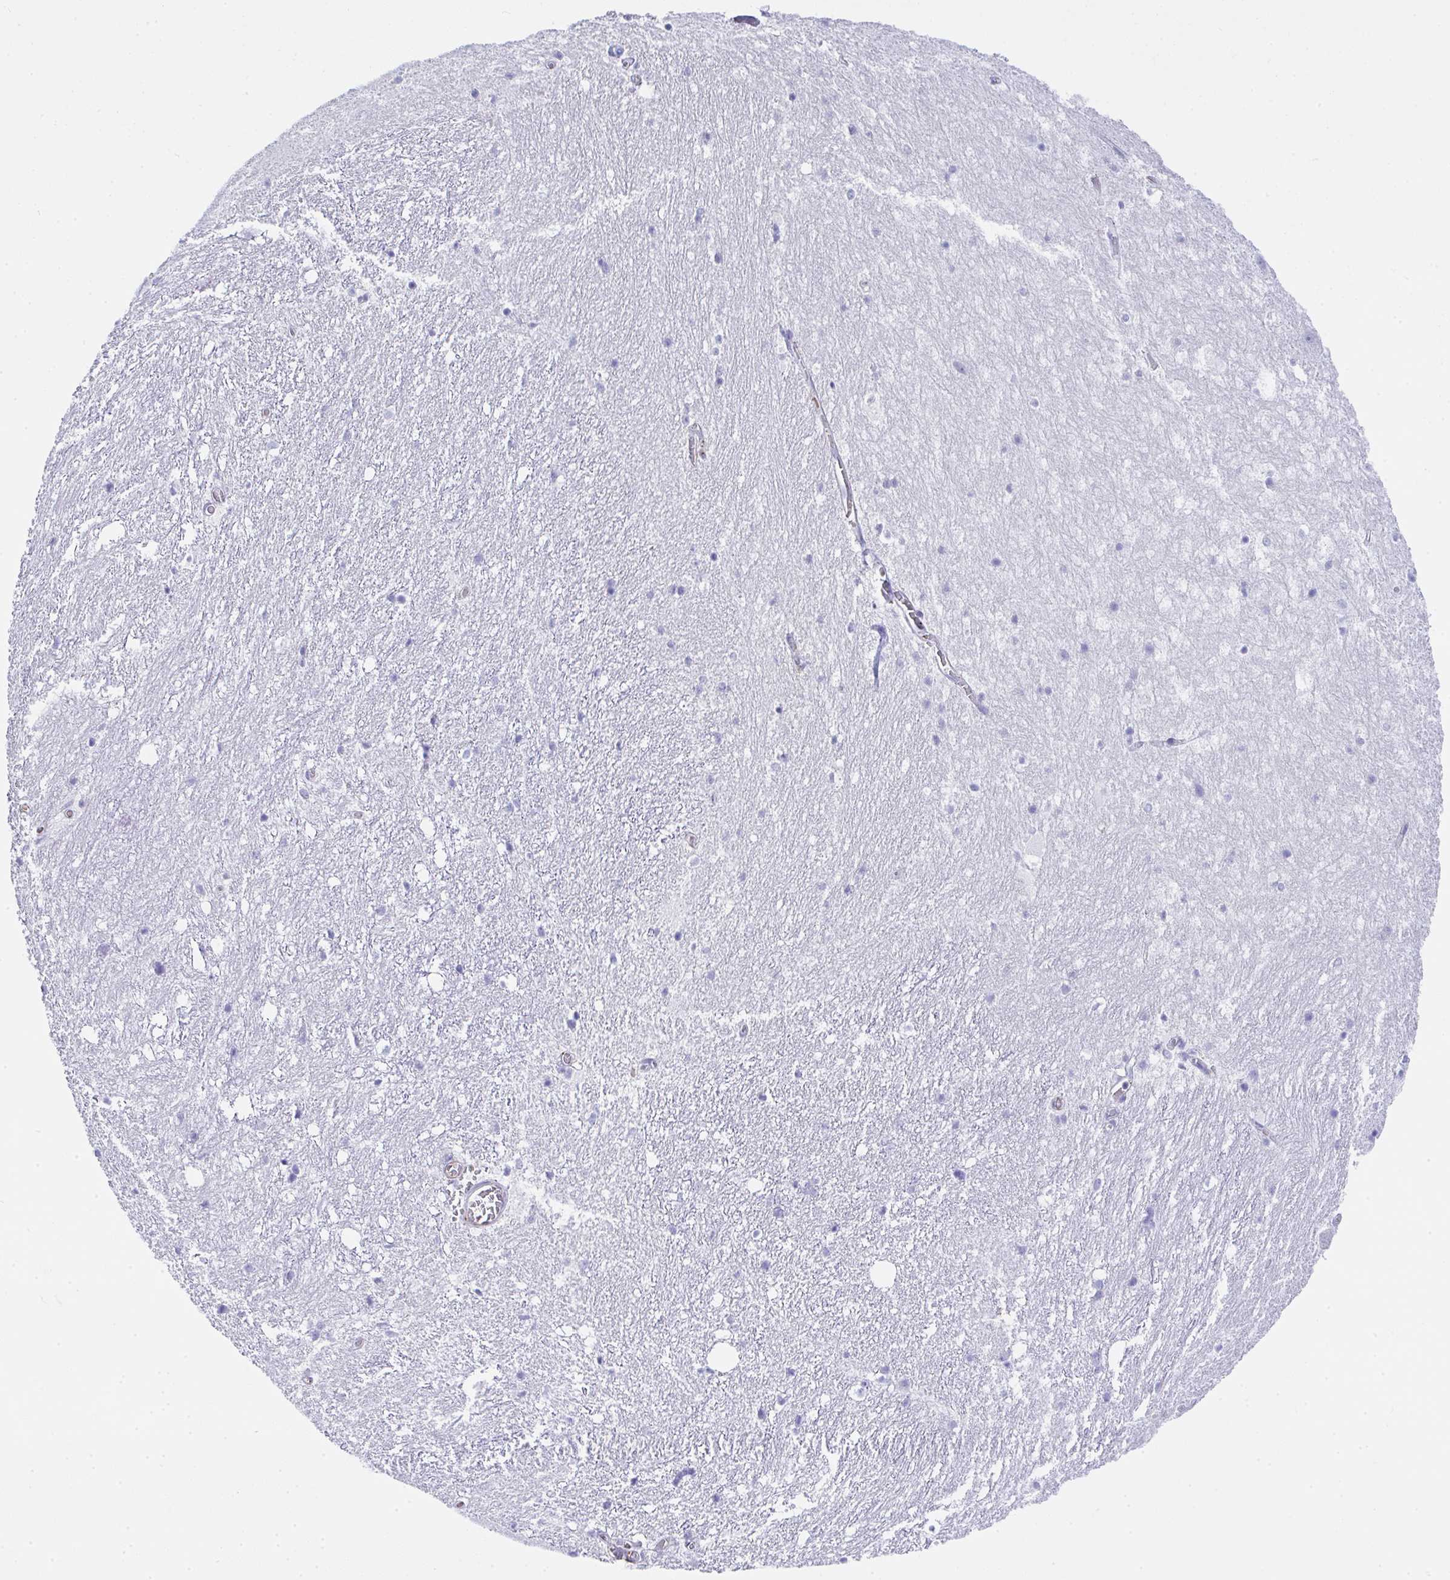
{"staining": {"intensity": "negative", "quantity": "none", "location": "none"}, "tissue": "hippocampus", "cell_type": "Glial cells", "image_type": "normal", "snomed": [{"axis": "morphology", "description": "Normal tissue, NOS"}, {"axis": "topography", "description": "Hippocampus"}], "caption": "High power microscopy micrograph of an IHC histopathology image of normal hippocampus, revealing no significant expression in glial cells.", "gene": "TNFAIP8", "patient": {"sex": "female", "age": 52}}